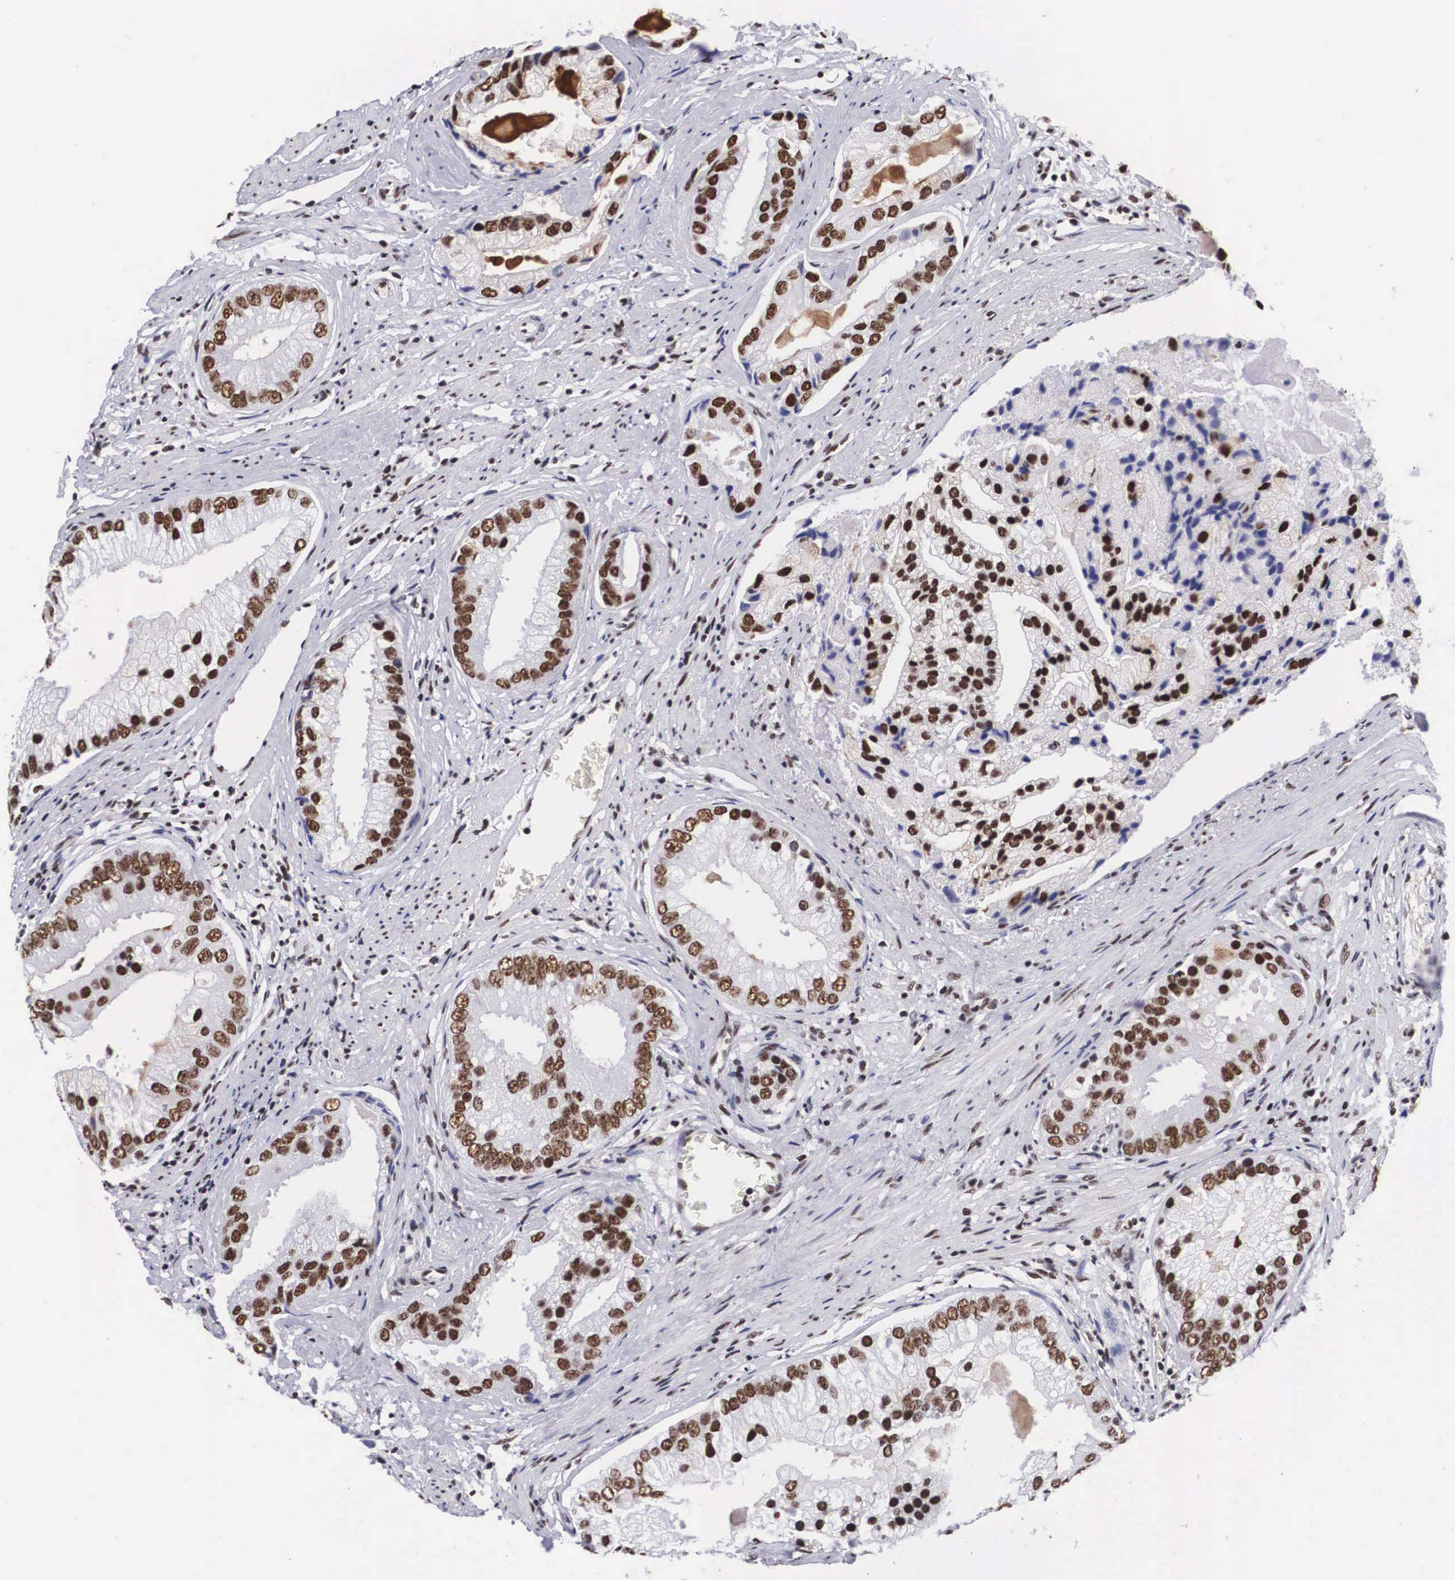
{"staining": {"intensity": "moderate", "quantity": ">75%", "location": "nuclear"}, "tissue": "prostate cancer", "cell_type": "Tumor cells", "image_type": "cancer", "snomed": [{"axis": "morphology", "description": "Adenocarcinoma, Low grade"}, {"axis": "topography", "description": "Prostate"}], "caption": "Immunohistochemical staining of prostate adenocarcinoma (low-grade) demonstrates medium levels of moderate nuclear protein expression in about >75% of tumor cells.", "gene": "SF3A1", "patient": {"sex": "male", "age": 71}}